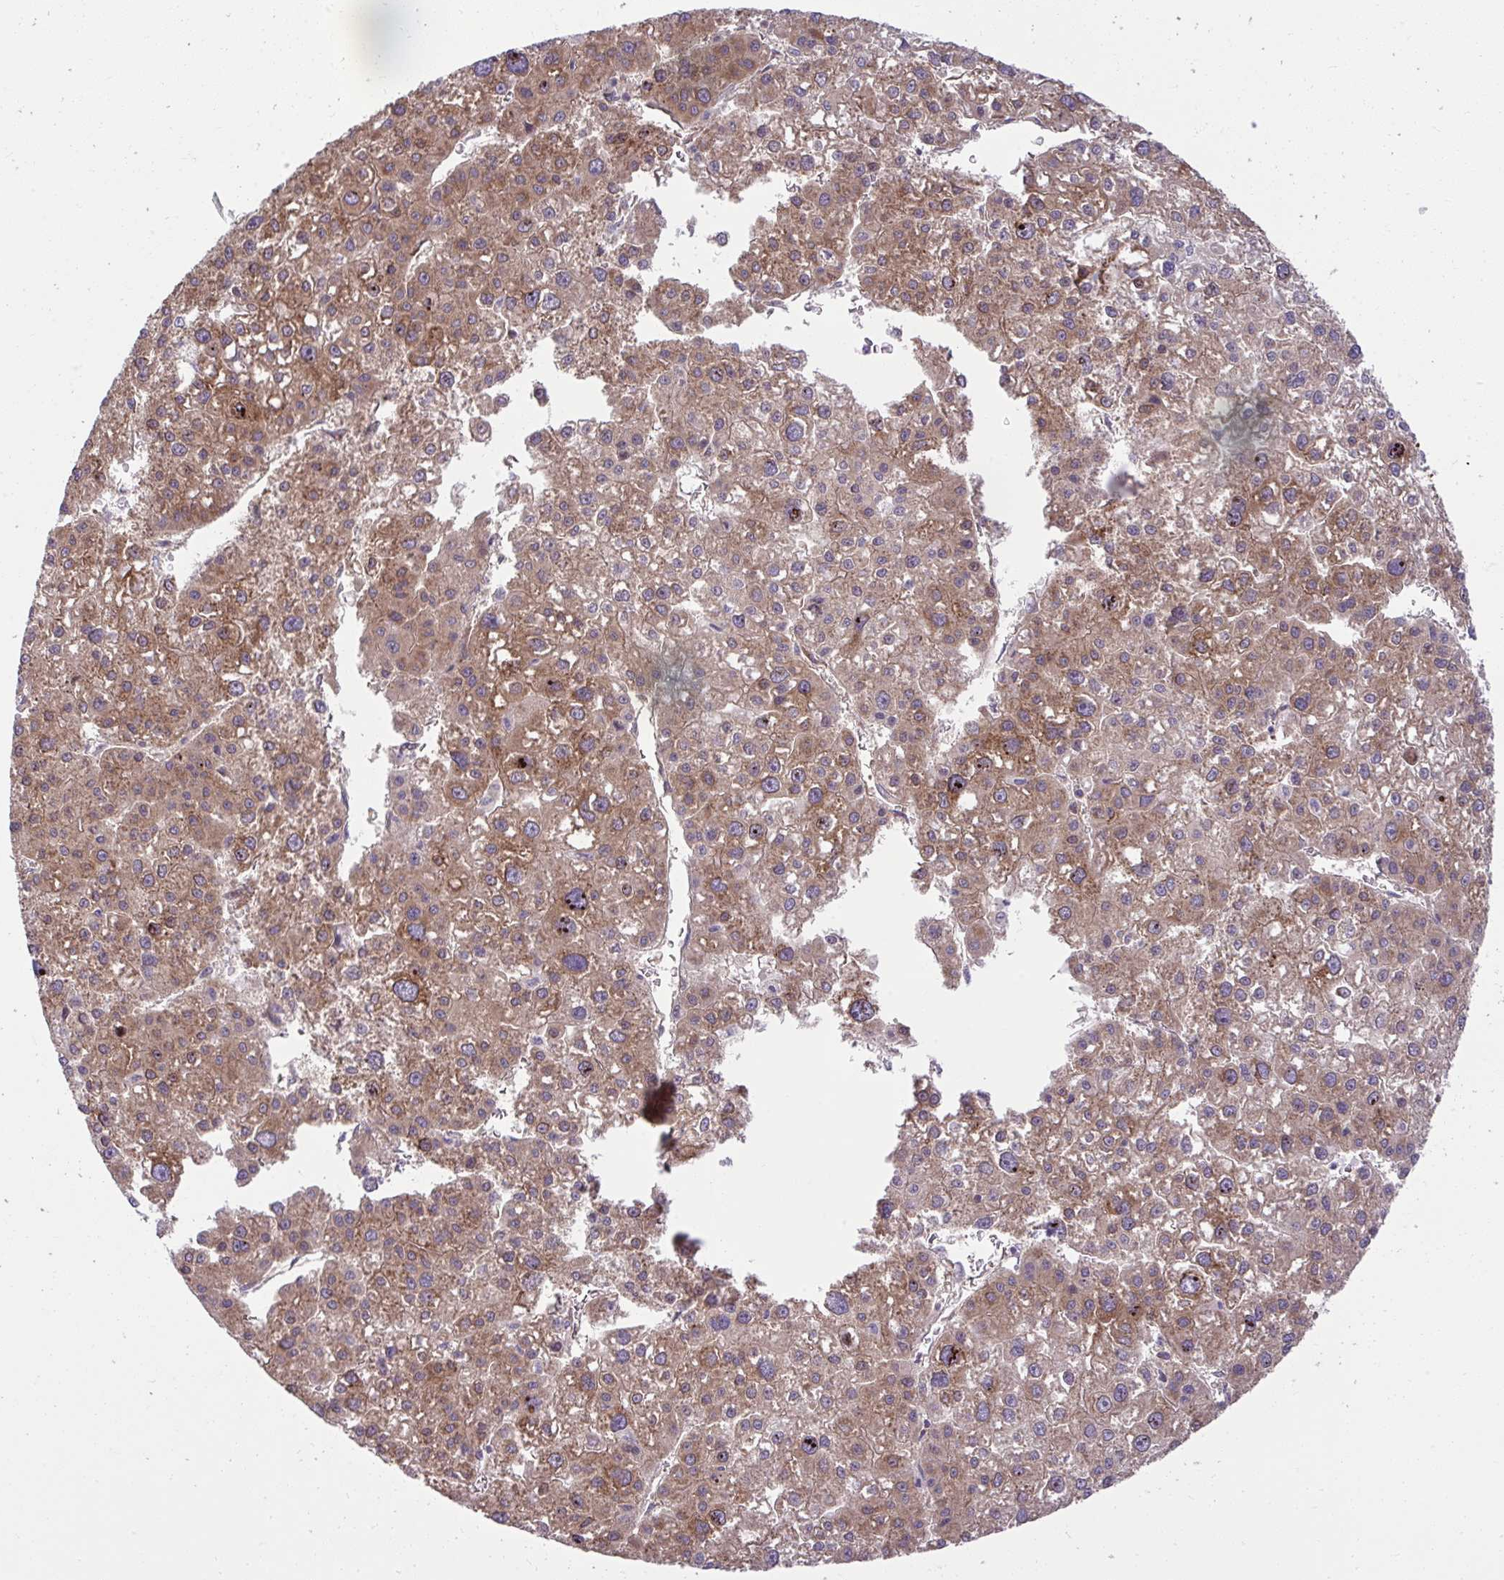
{"staining": {"intensity": "moderate", "quantity": ">75%", "location": "cytoplasmic/membranous"}, "tissue": "liver cancer", "cell_type": "Tumor cells", "image_type": "cancer", "snomed": [{"axis": "morphology", "description": "Carcinoma, Hepatocellular, NOS"}, {"axis": "topography", "description": "Liver"}], "caption": "DAB (3,3'-diaminobenzidine) immunohistochemical staining of human liver hepatocellular carcinoma shows moderate cytoplasmic/membranous protein staining in about >75% of tumor cells.", "gene": "NMNAT3", "patient": {"sex": "male", "age": 73}}